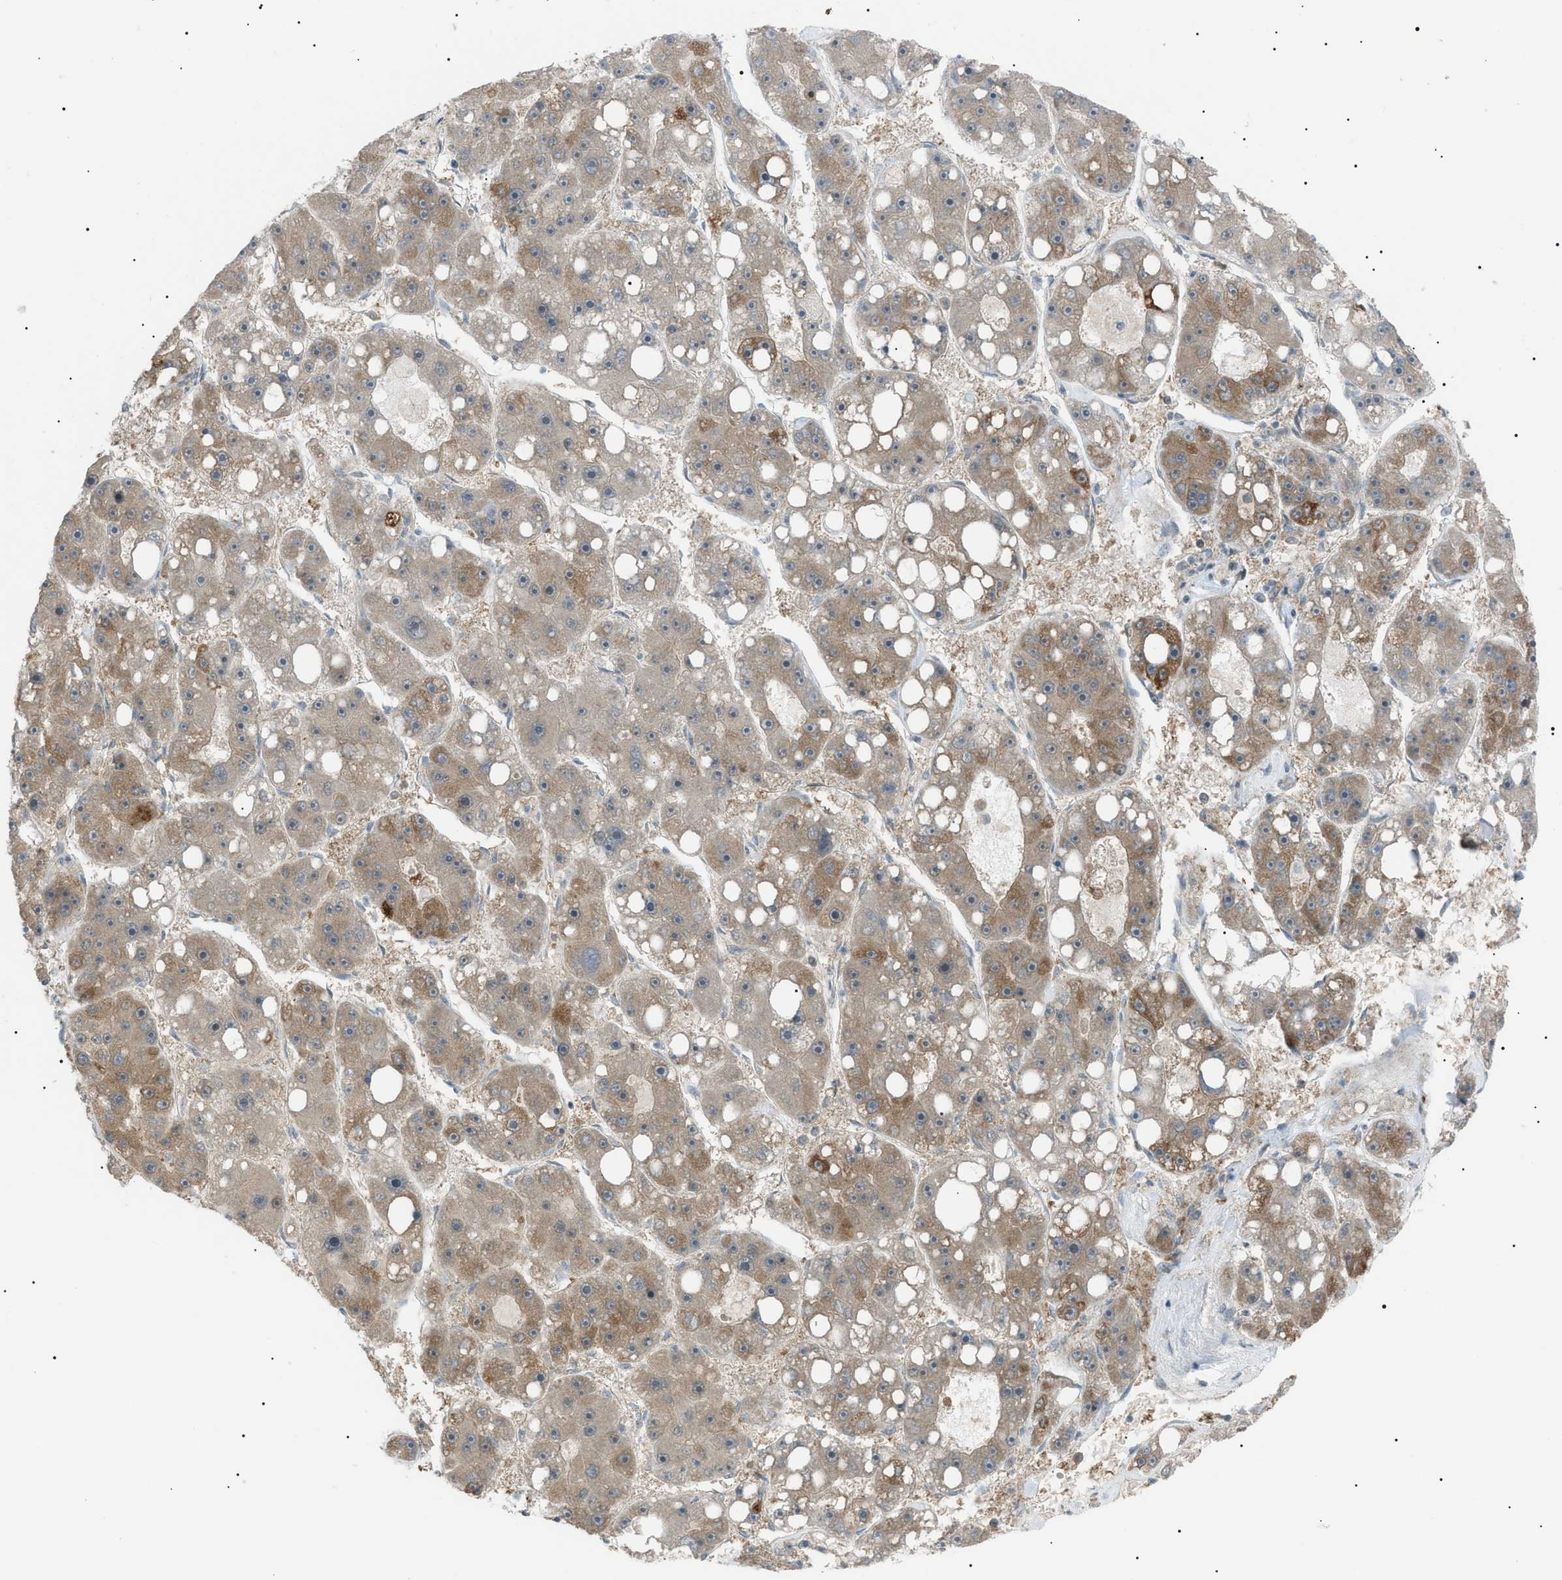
{"staining": {"intensity": "moderate", "quantity": "25%-75%", "location": "cytoplasmic/membranous"}, "tissue": "liver cancer", "cell_type": "Tumor cells", "image_type": "cancer", "snomed": [{"axis": "morphology", "description": "Carcinoma, Hepatocellular, NOS"}, {"axis": "topography", "description": "Liver"}], "caption": "The image demonstrates a brown stain indicating the presence of a protein in the cytoplasmic/membranous of tumor cells in liver hepatocellular carcinoma.", "gene": "LPIN2", "patient": {"sex": "female", "age": 61}}